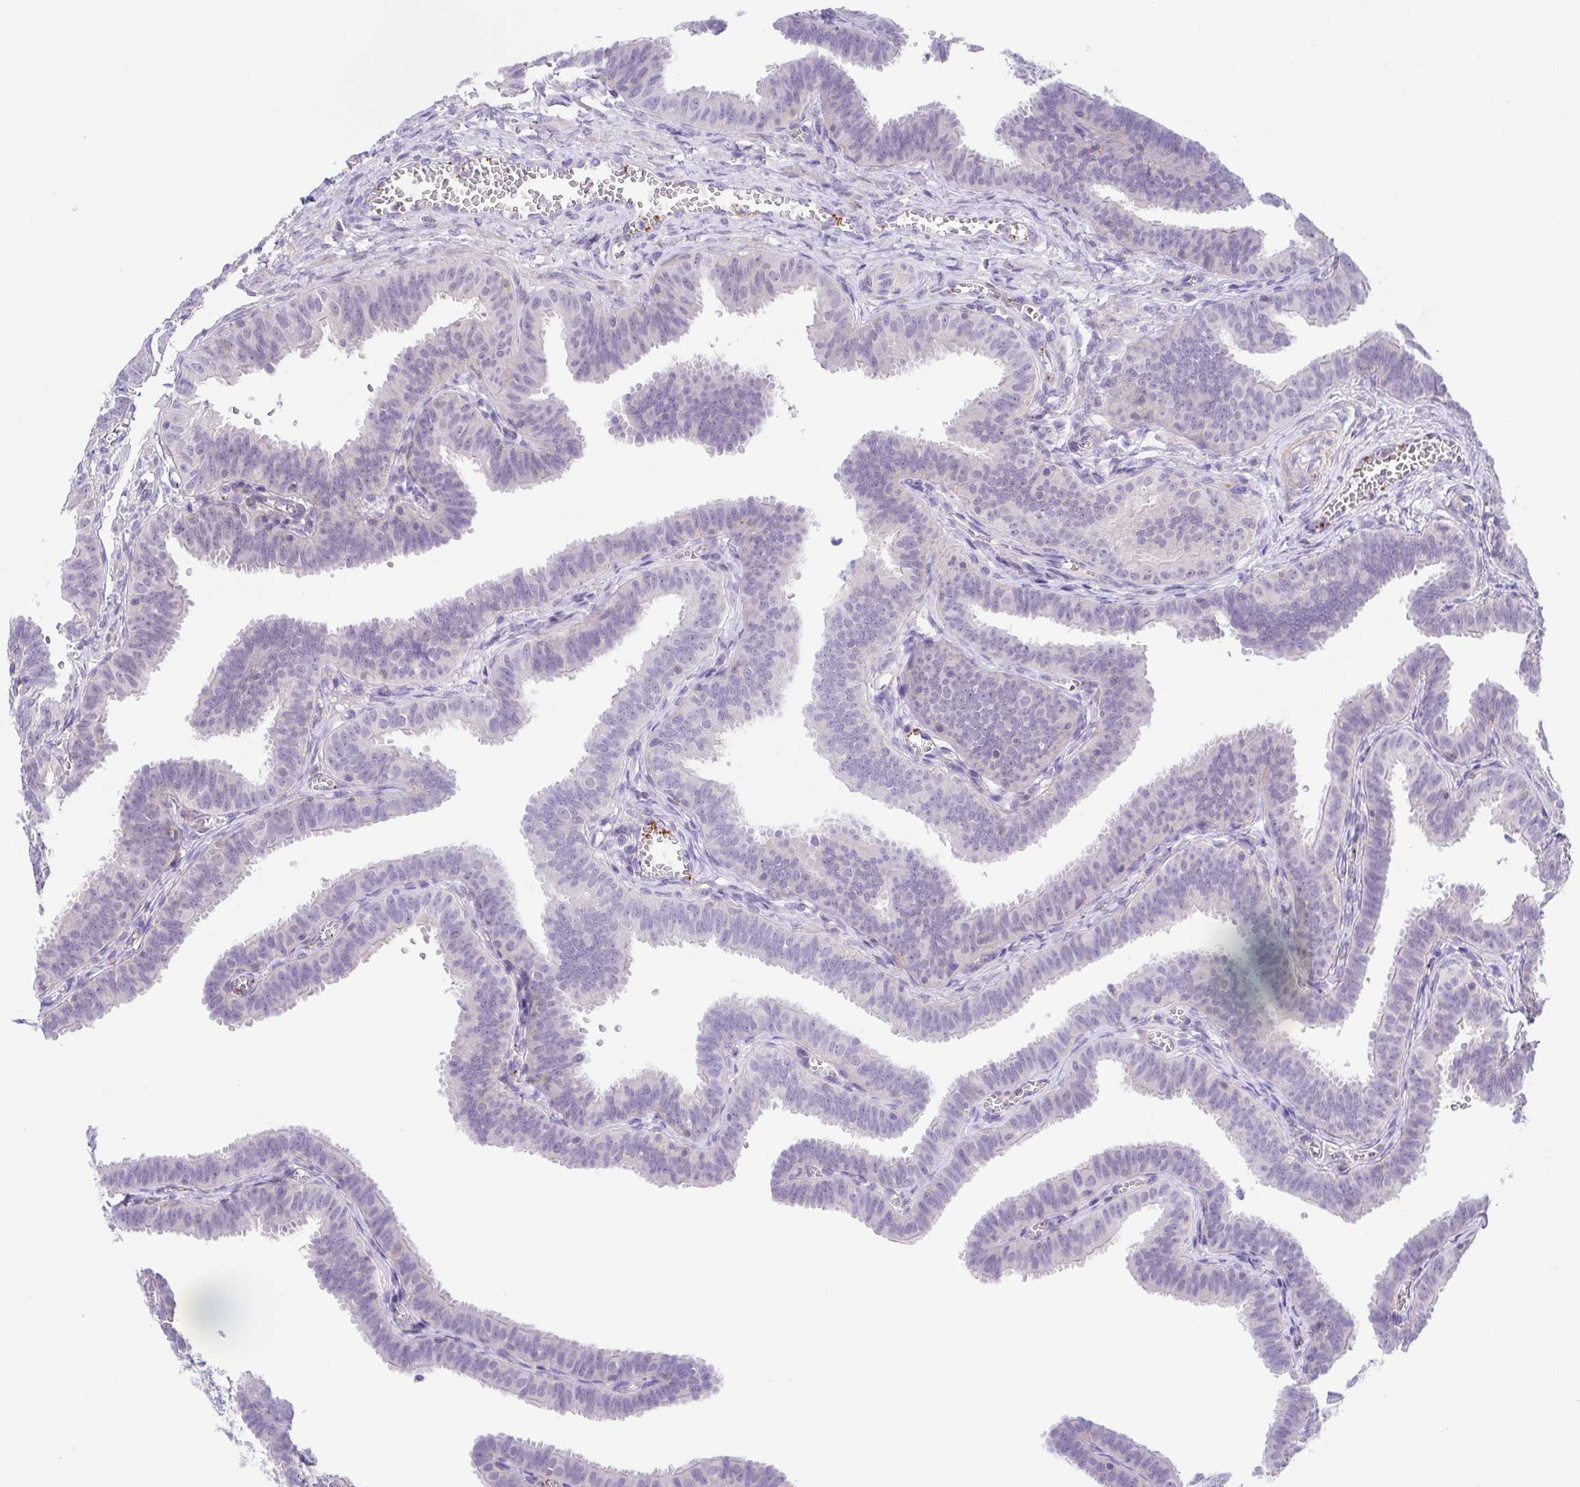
{"staining": {"intensity": "negative", "quantity": "none", "location": "none"}, "tissue": "fallopian tube", "cell_type": "Glandular cells", "image_type": "normal", "snomed": [{"axis": "morphology", "description": "Normal tissue, NOS"}, {"axis": "topography", "description": "Fallopian tube"}], "caption": "Photomicrograph shows no protein expression in glandular cells of unremarkable fallopian tube.", "gene": "PRR14L", "patient": {"sex": "female", "age": 25}}